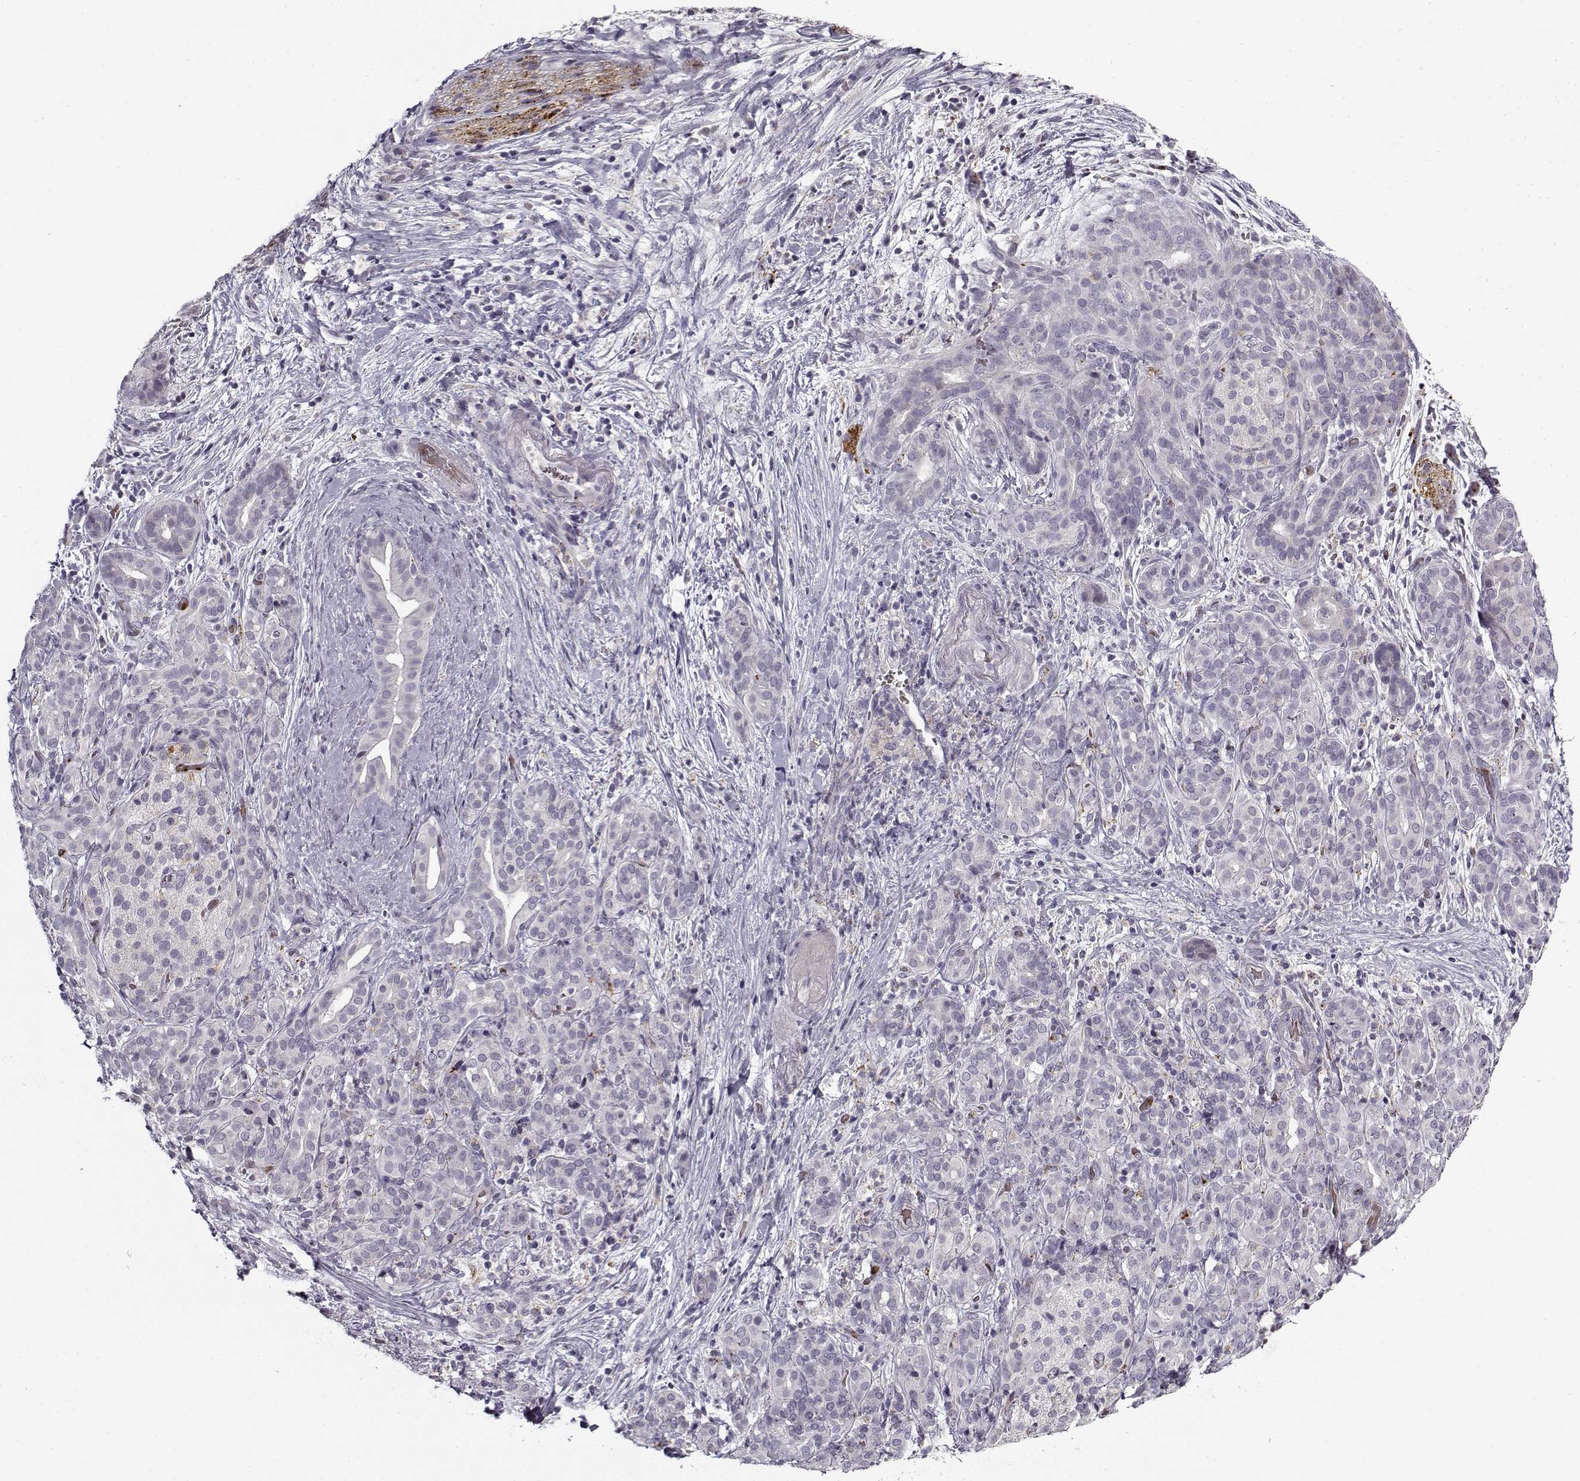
{"staining": {"intensity": "negative", "quantity": "none", "location": "none"}, "tissue": "pancreatic cancer", "cell_type": "Tumor cells", "image_type": "cancer", "snomed": [{"axis": "morphology", "description": "Adenocarcinoma, NOS"}, {"axis": "topography", "description": "Pancreas"}], "caption": "This is an immunohistochemistry (IHC) image of human pancreatic cancer (adenocarcinoma). There is no positivity in tumor cells.", "gene": "SNCA", "patient": {"sex": "male", "age": 44}}